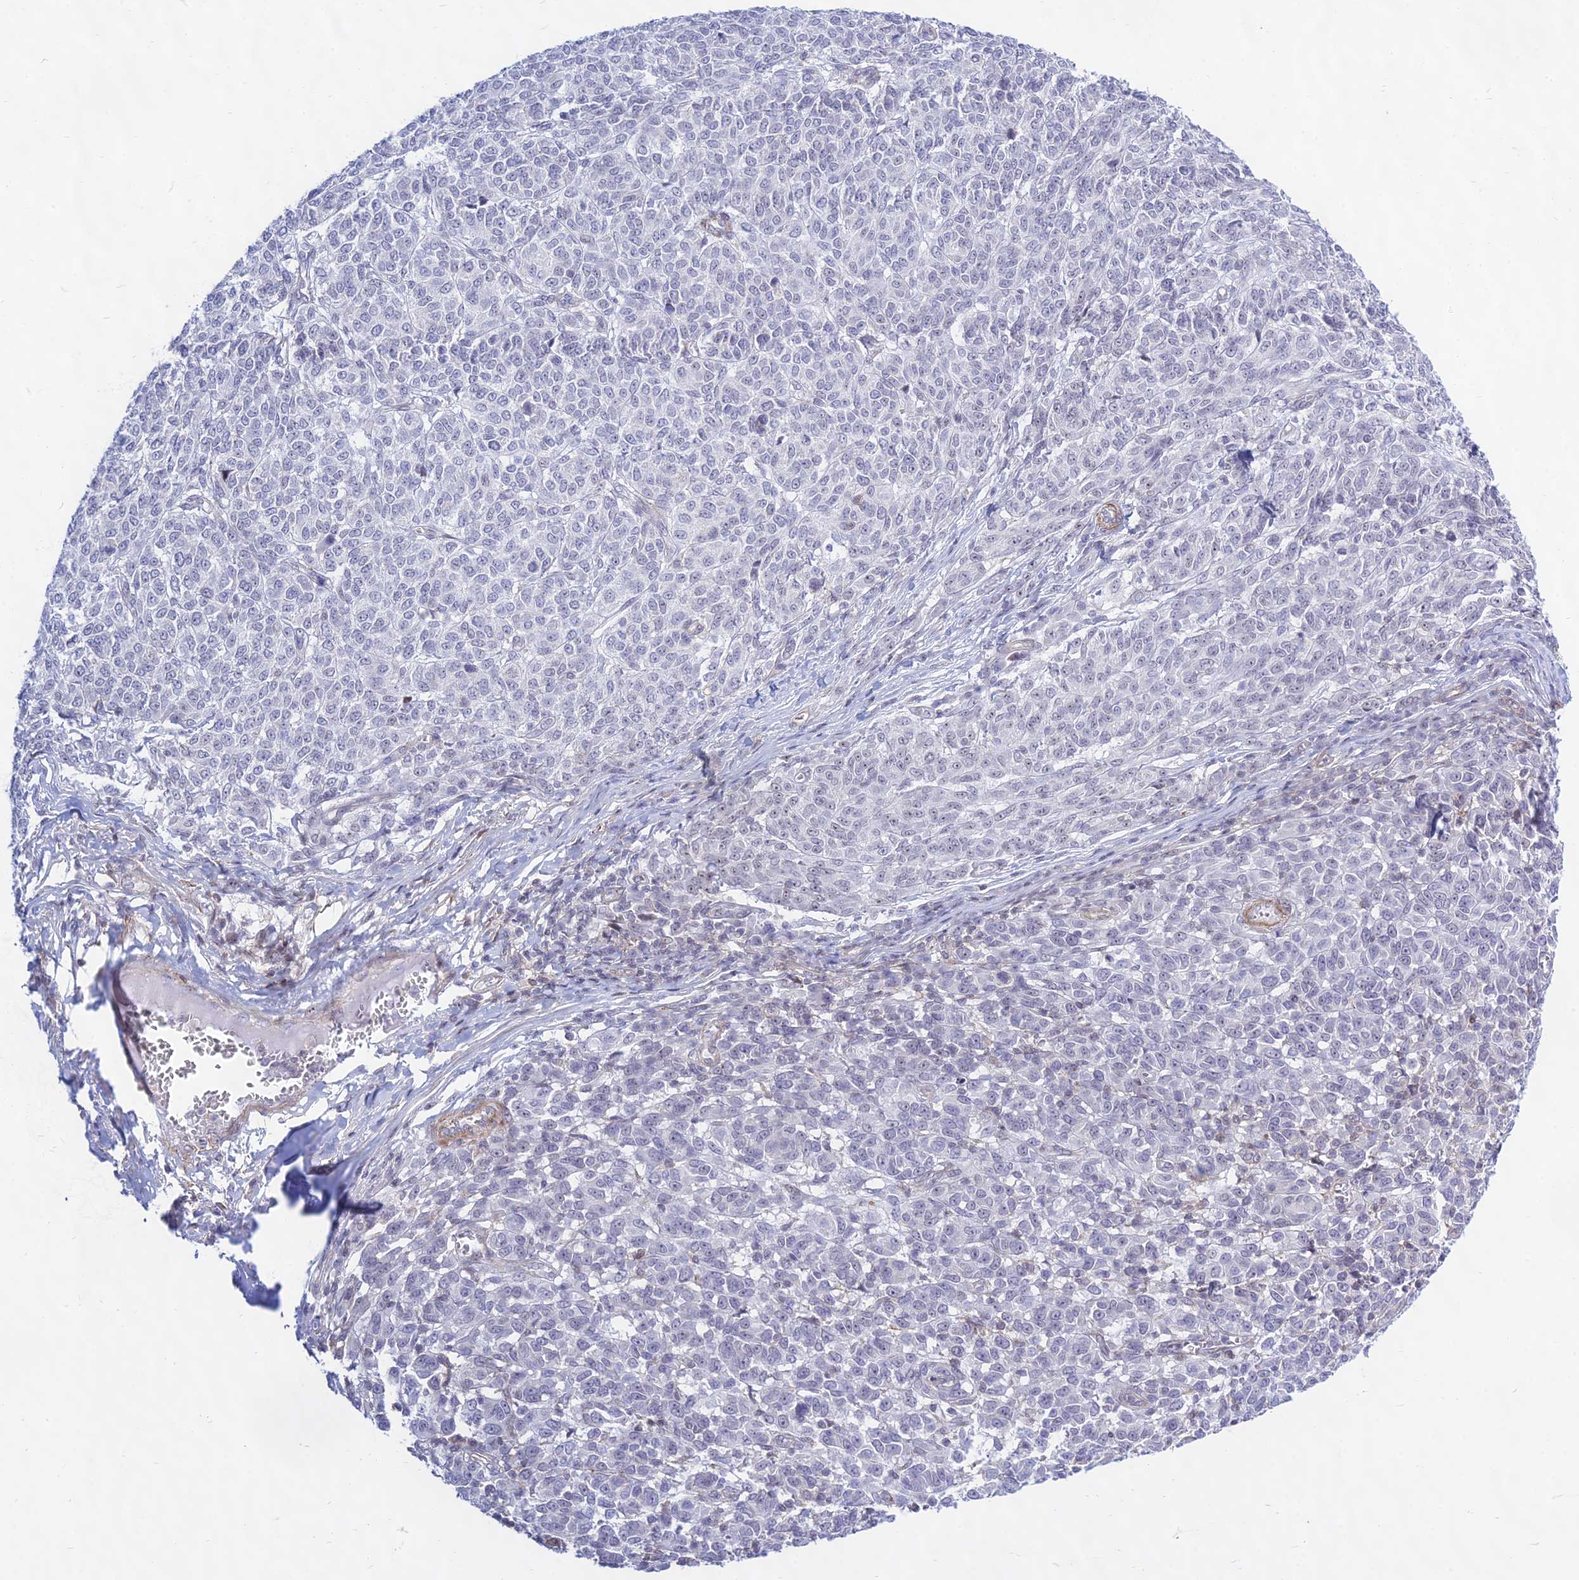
{"staining": {"intensity": "negative", "quantity": "none", "location": "none"}, "tissue": "melanoma", "cell_type": "Tumor cells", "image_type": "cancer", "snomed": [{"axis": "morphology", "description": "Malignant melanoma, NOS"}, {"axis": "topography", "description": "Skin"}], "caption": "Tumor cells are negative for protein expression in human malignant melanoma.", "gene": "KRR1", "patient": {"sex": "male", "age": 49}}